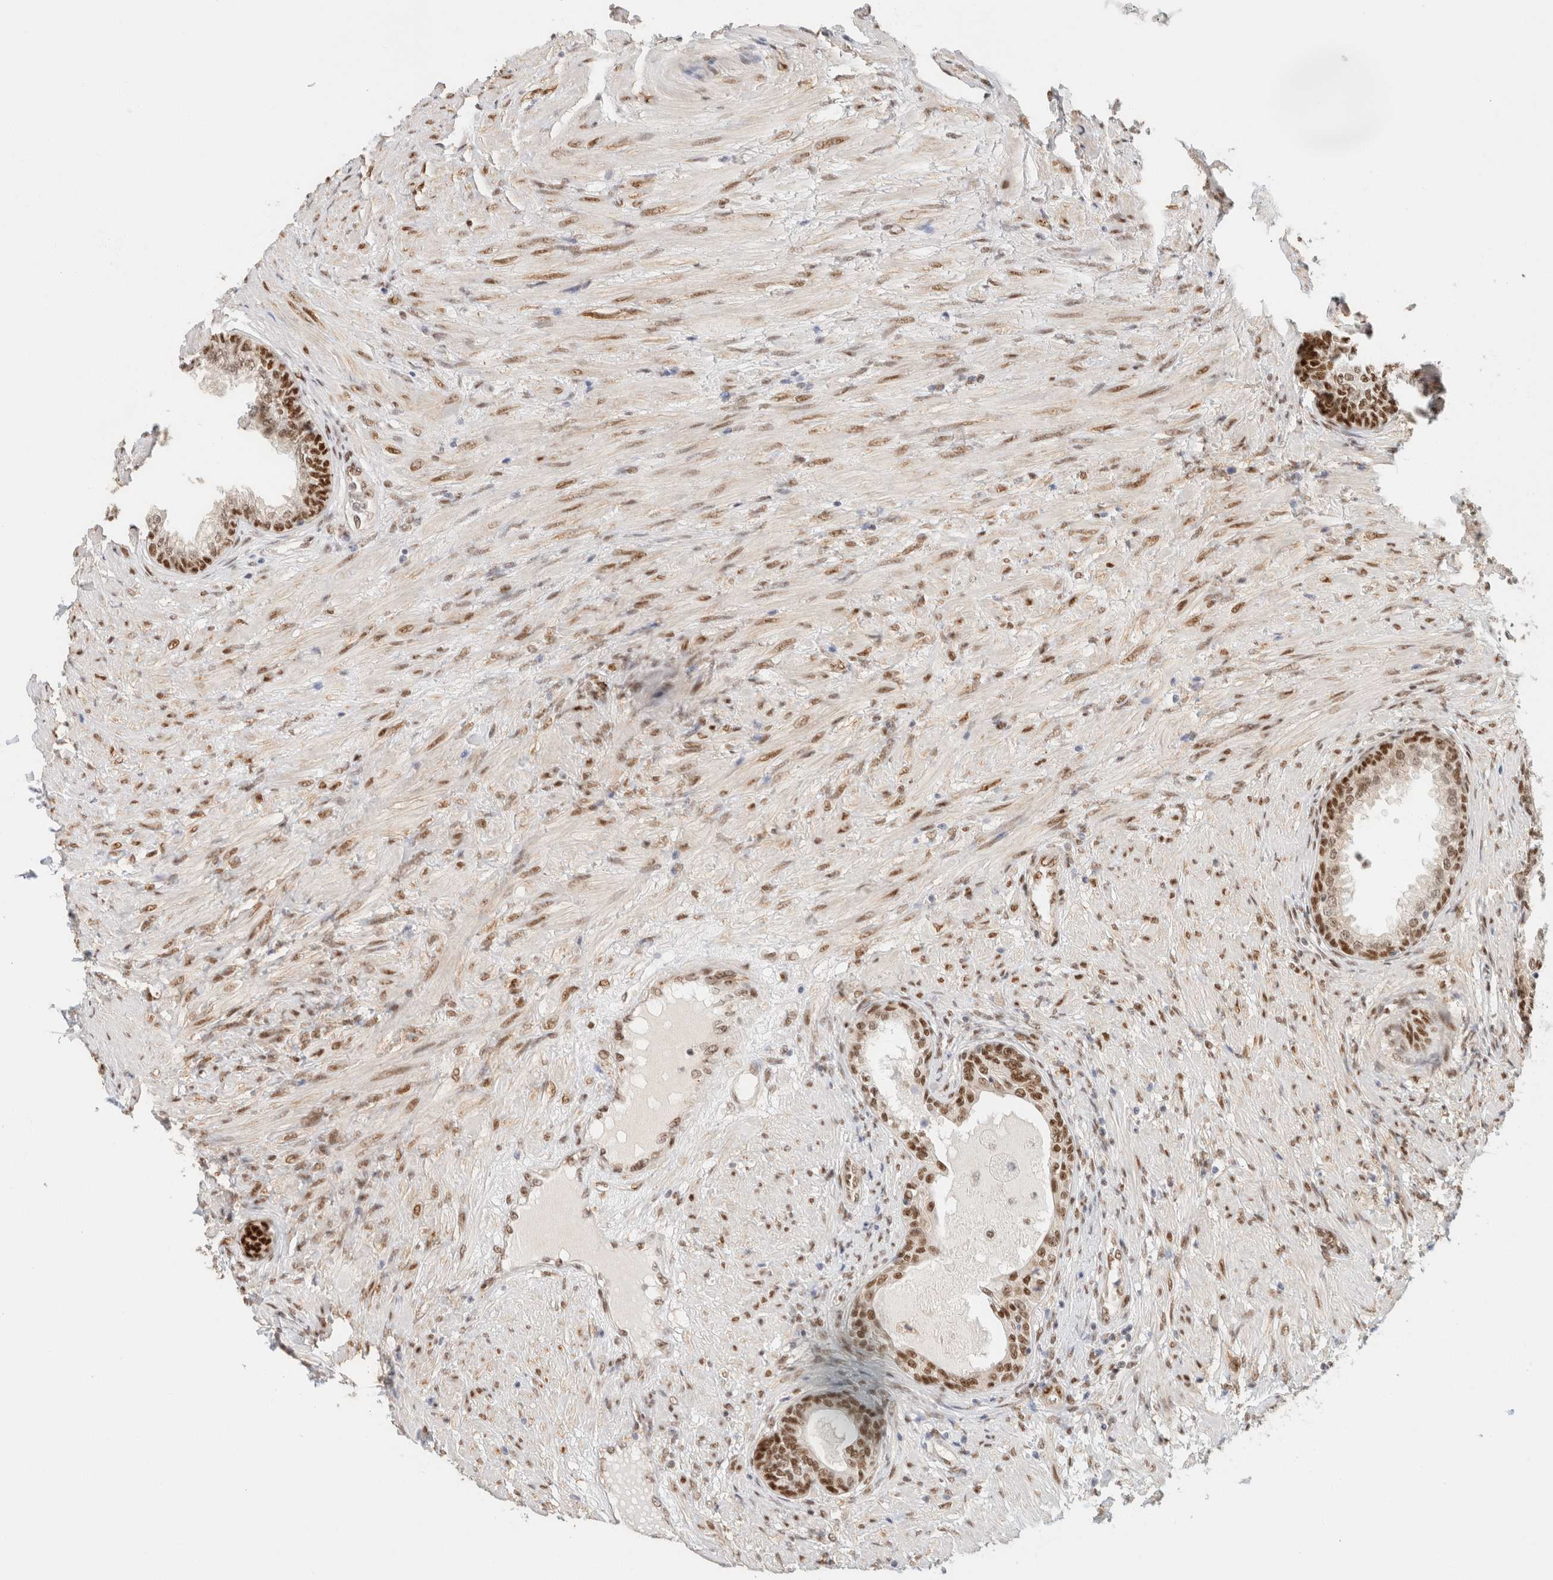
{"staining": {"intensity": "moderate", "quantity": ">75%", "location": "nuclear"}, "tissue": "prostate", "cell_type": "Glandular cells", "image_type": "normal", "snomed": [{"axis": "morphology", "description": "Normal tissue, NOS"}, {"axis": "topography", "description": "Prostate"}], "caption": "DAB (3,3'-diaminobenzidine) immunohistochemical staining of unremarkable prostate reveals moderate nuclear protein staining in about >75% of glandular cells.", "gene": "ZNF768", "patient": {"sex": "male", "age": 76}}